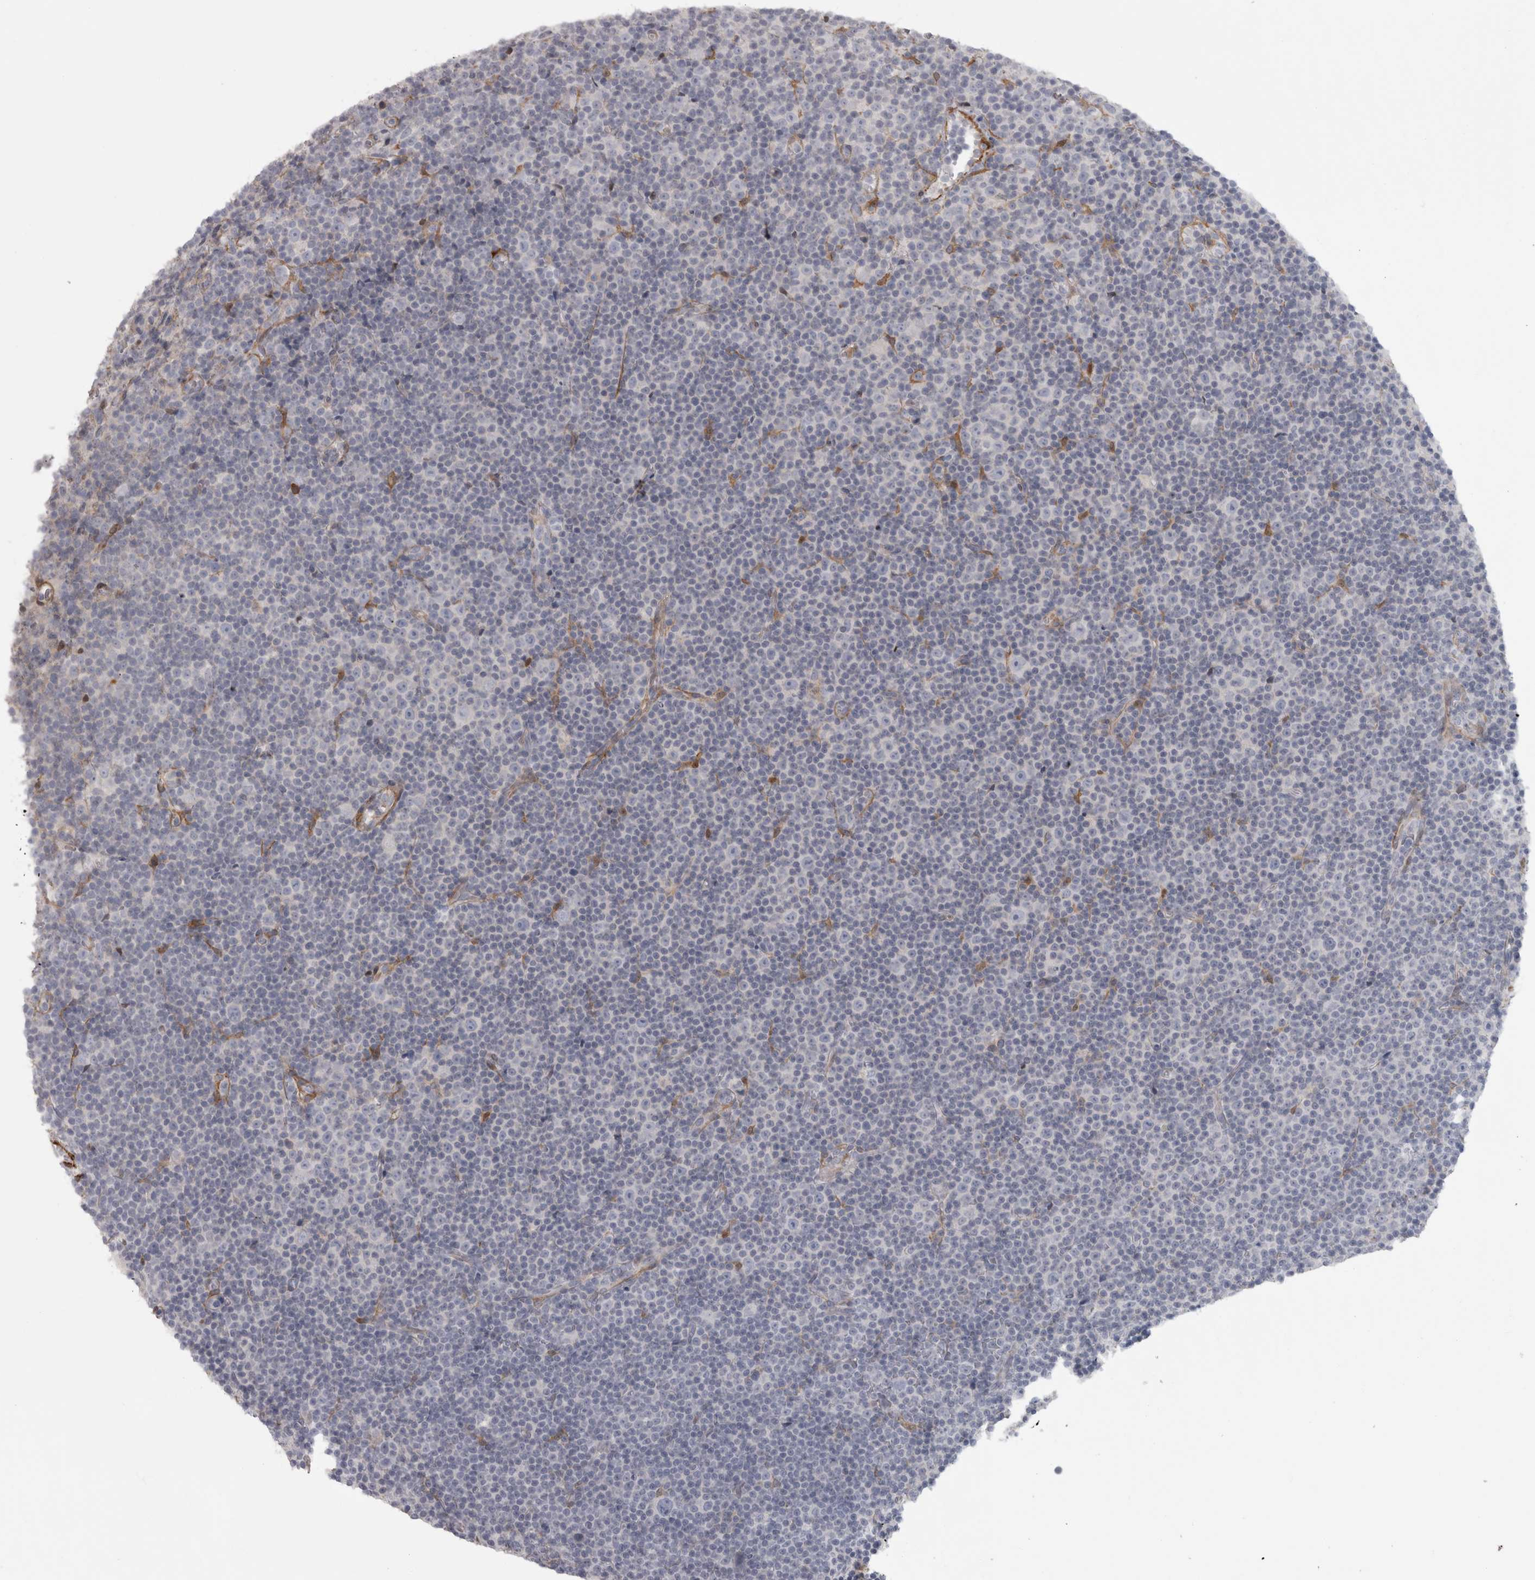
{"staining": {"intensity": "negative", "quantity": "none", "location": "none"}, "tissue": "lymphoma", "cell_type": "Tumor cells", "image_type": "cancer", "snomed": [{"axis": "morphology", "description": "Malignant lymphoma, non-Hodgkin's type, Low grade"}, {"axis": "topography", "description": "Lymph node"}], "caption": "The IHC micrograph has no significant expression in tumor cells of lymphoma tissue.", "gene": "PPP1R12B", "patient": {"sex": "female", "age": 67}}